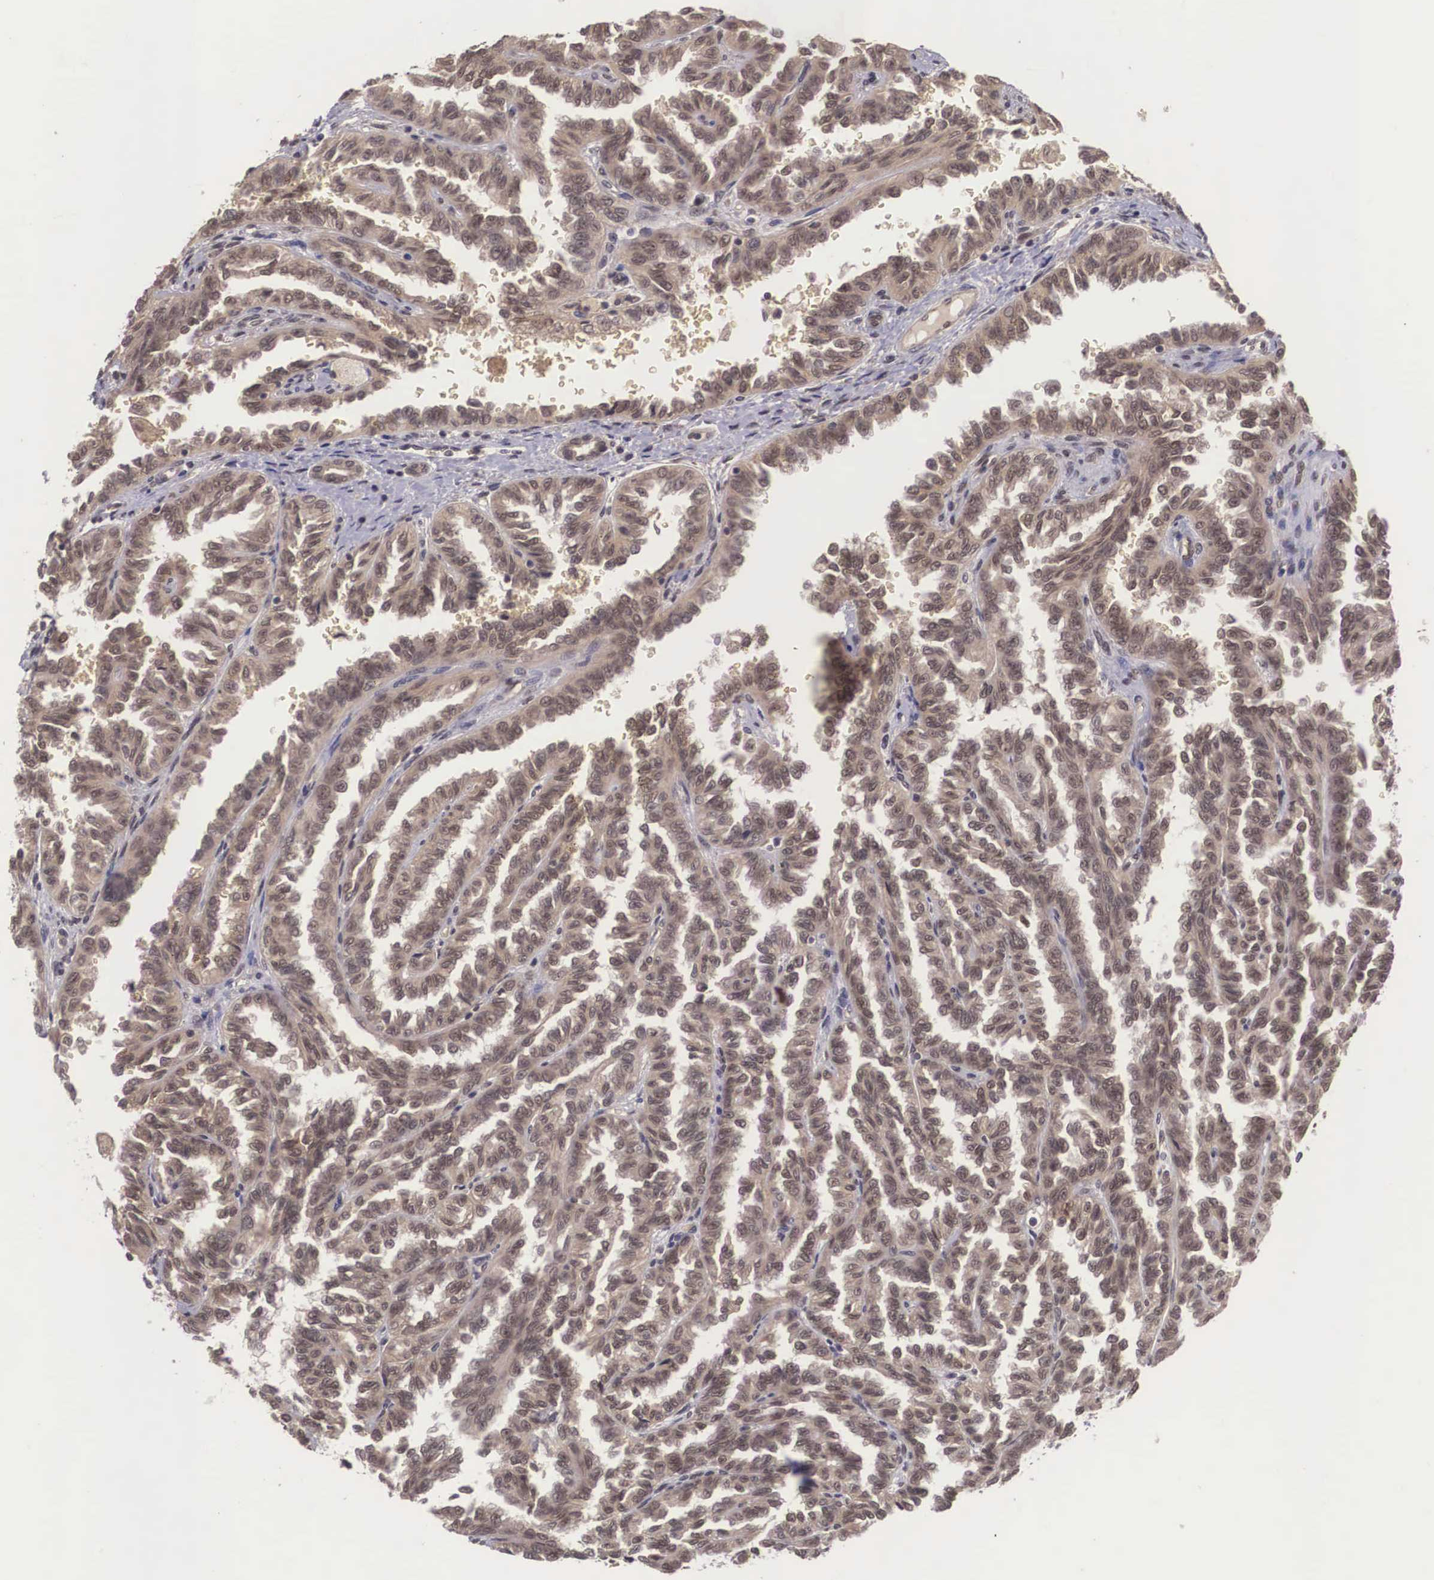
{"staining": {"intensity": "moderate", "quantity": ">75%", "location": "cytoplasmic/membranous"}, "tissue": "renal cancer", "cell_type": "Tumor cells", "image_type": "cancer", "snomed": [{"axis": "morphology", "description": "Inflammation, NOS"}, {"axis": "morphology", "description": "Adenocarcinoma, NOS"}, {"axis": "topography", "description": "Kidney"}], "caption": "DAB immunohistochemical staining of renal cancer (adenocarcinoma) displays moderate cytoplasmic/membranous protein positivity in approximately >75% of tumor cells.", "gene": "VASH1", "patient": {"sex": "male", "age": 68}}